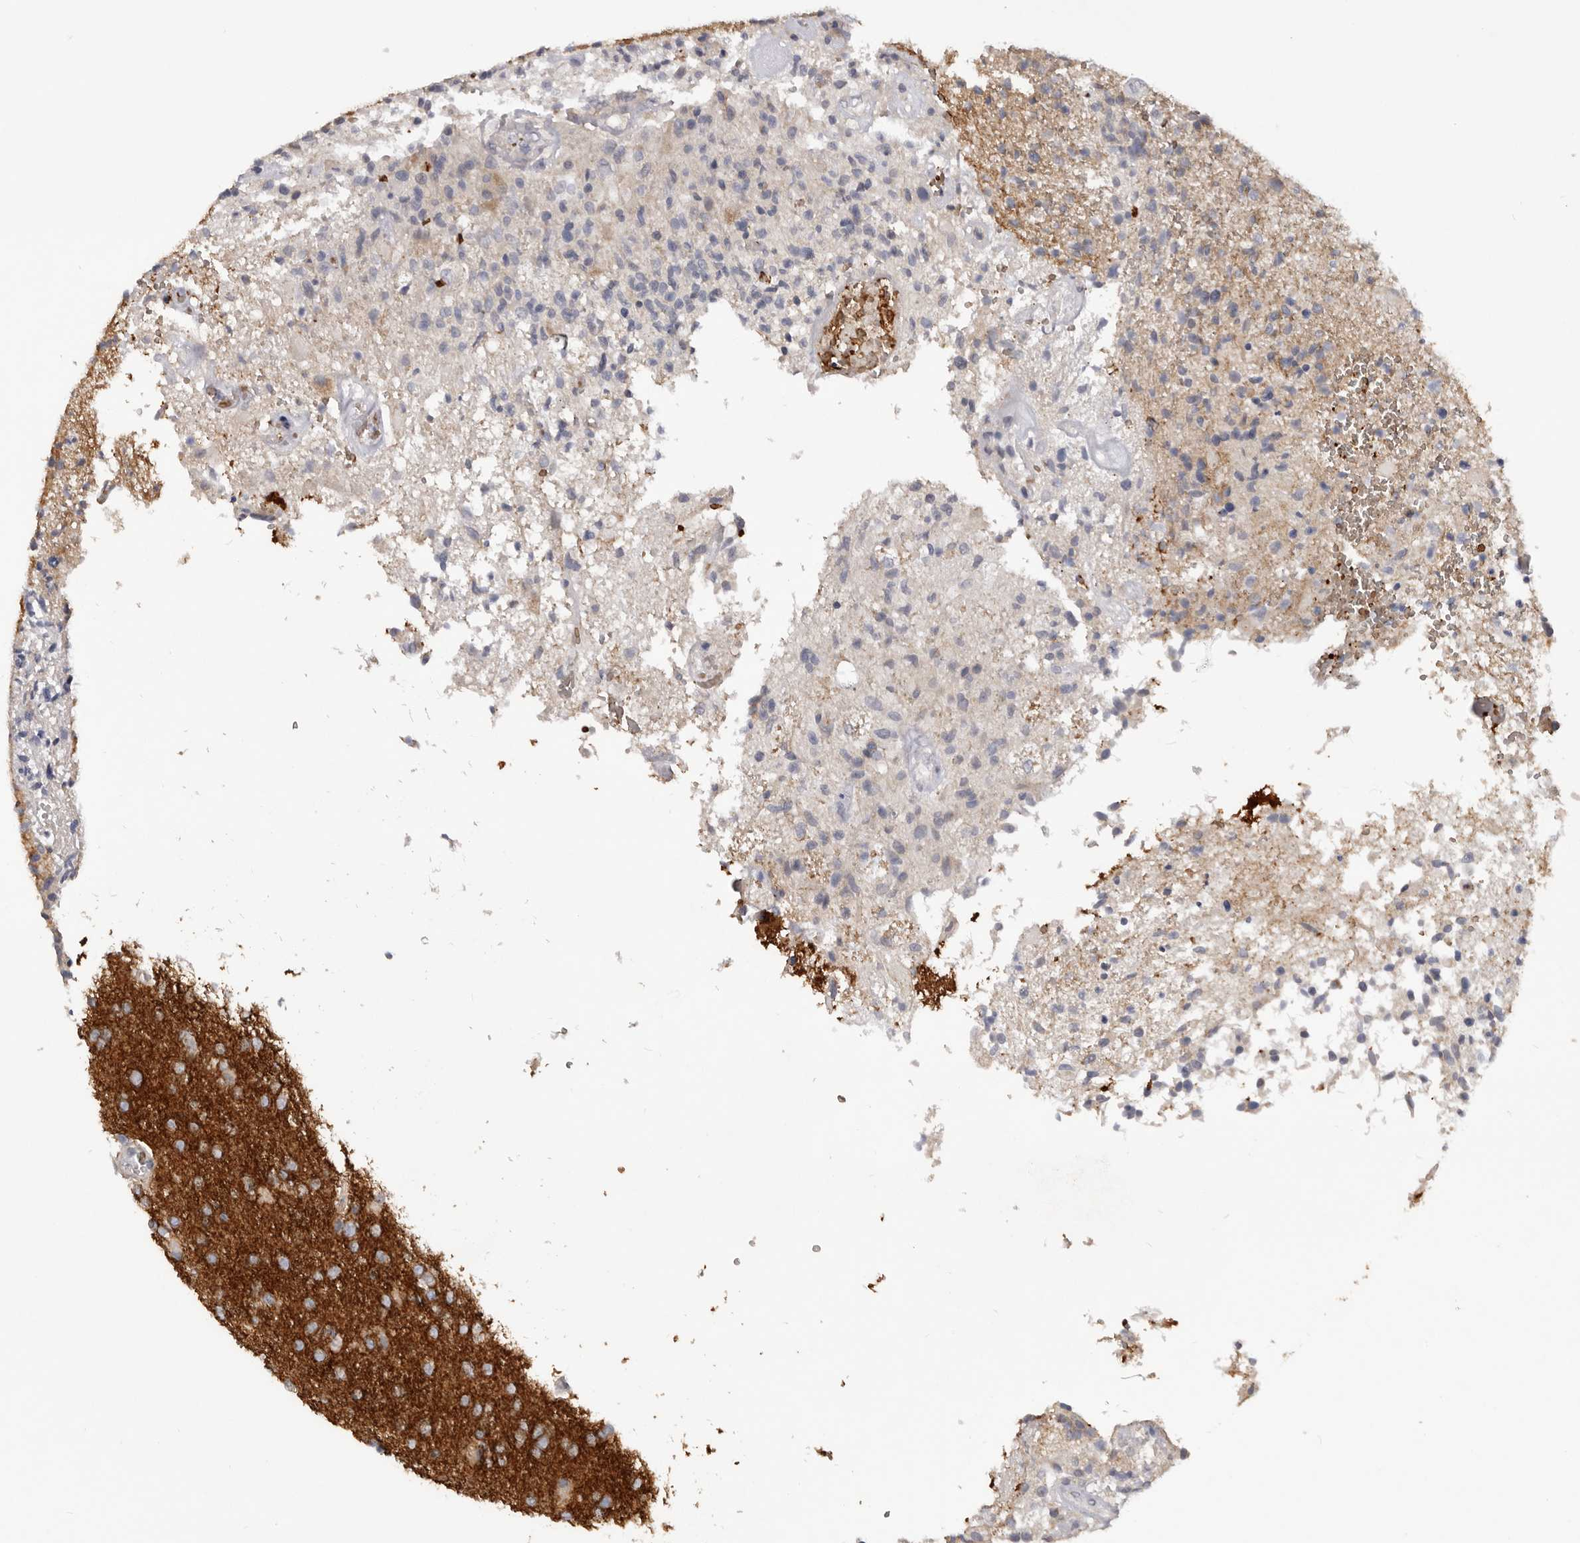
{"staining": {"intensity": "weak", "quantity": "<25%", "location": "cytoplasmic/membranous"}, "tissue": "glioma", "cell_type": "Tumor cells", "image_type": "cancer", "snomed": [{"axis": "morphology", "description": "Glioma, malignant, High grade"}, {"axis": "topography", "description": "Brain"}], "caption": "An immunohistochemistry image of malignant glioma (high-grade) is shown. There is no staining in tumor cells of malignant glioma (high-grade).", "gene": "TNR", "patient": {"sex": "male", "age": 72}}